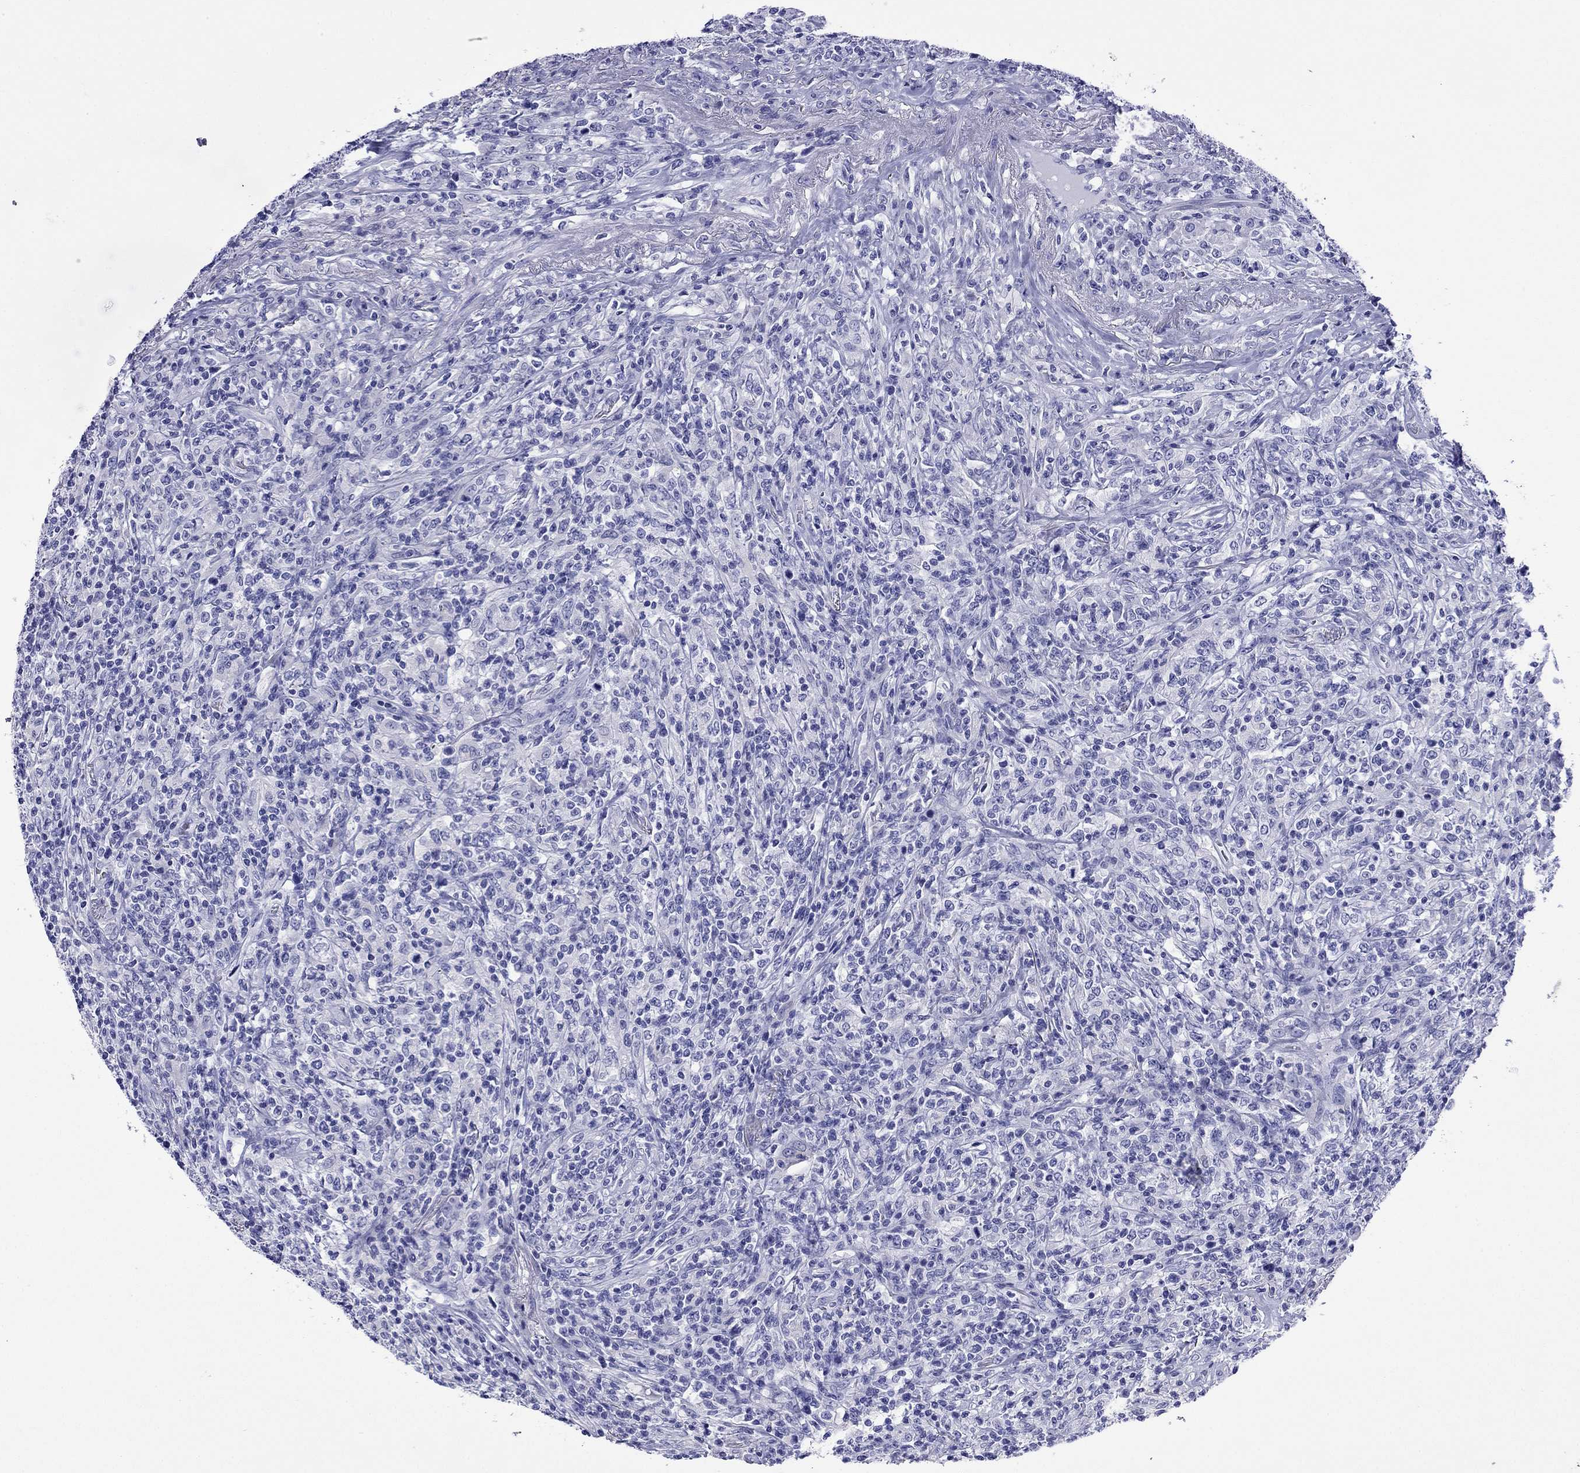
{"staining": {"intensity": "negative", "quantity": "none", "location": "none"}, "tissue": "lymphoma", "cell_type": "Tumor cells", "image_type": "cancer", "snomed": [{"axis": "morphology", "description": "Malignant lymphoma, non-Hodgkin's type, High grade"}, {"axis": "topography", "description": "Lung"}], "caption": "Lymphoma was stained to show a protein in brown. There is no significant positivity in tumor cells.", "gene": "FIGLA", "patient": {"sex": "male", "age": 79}}